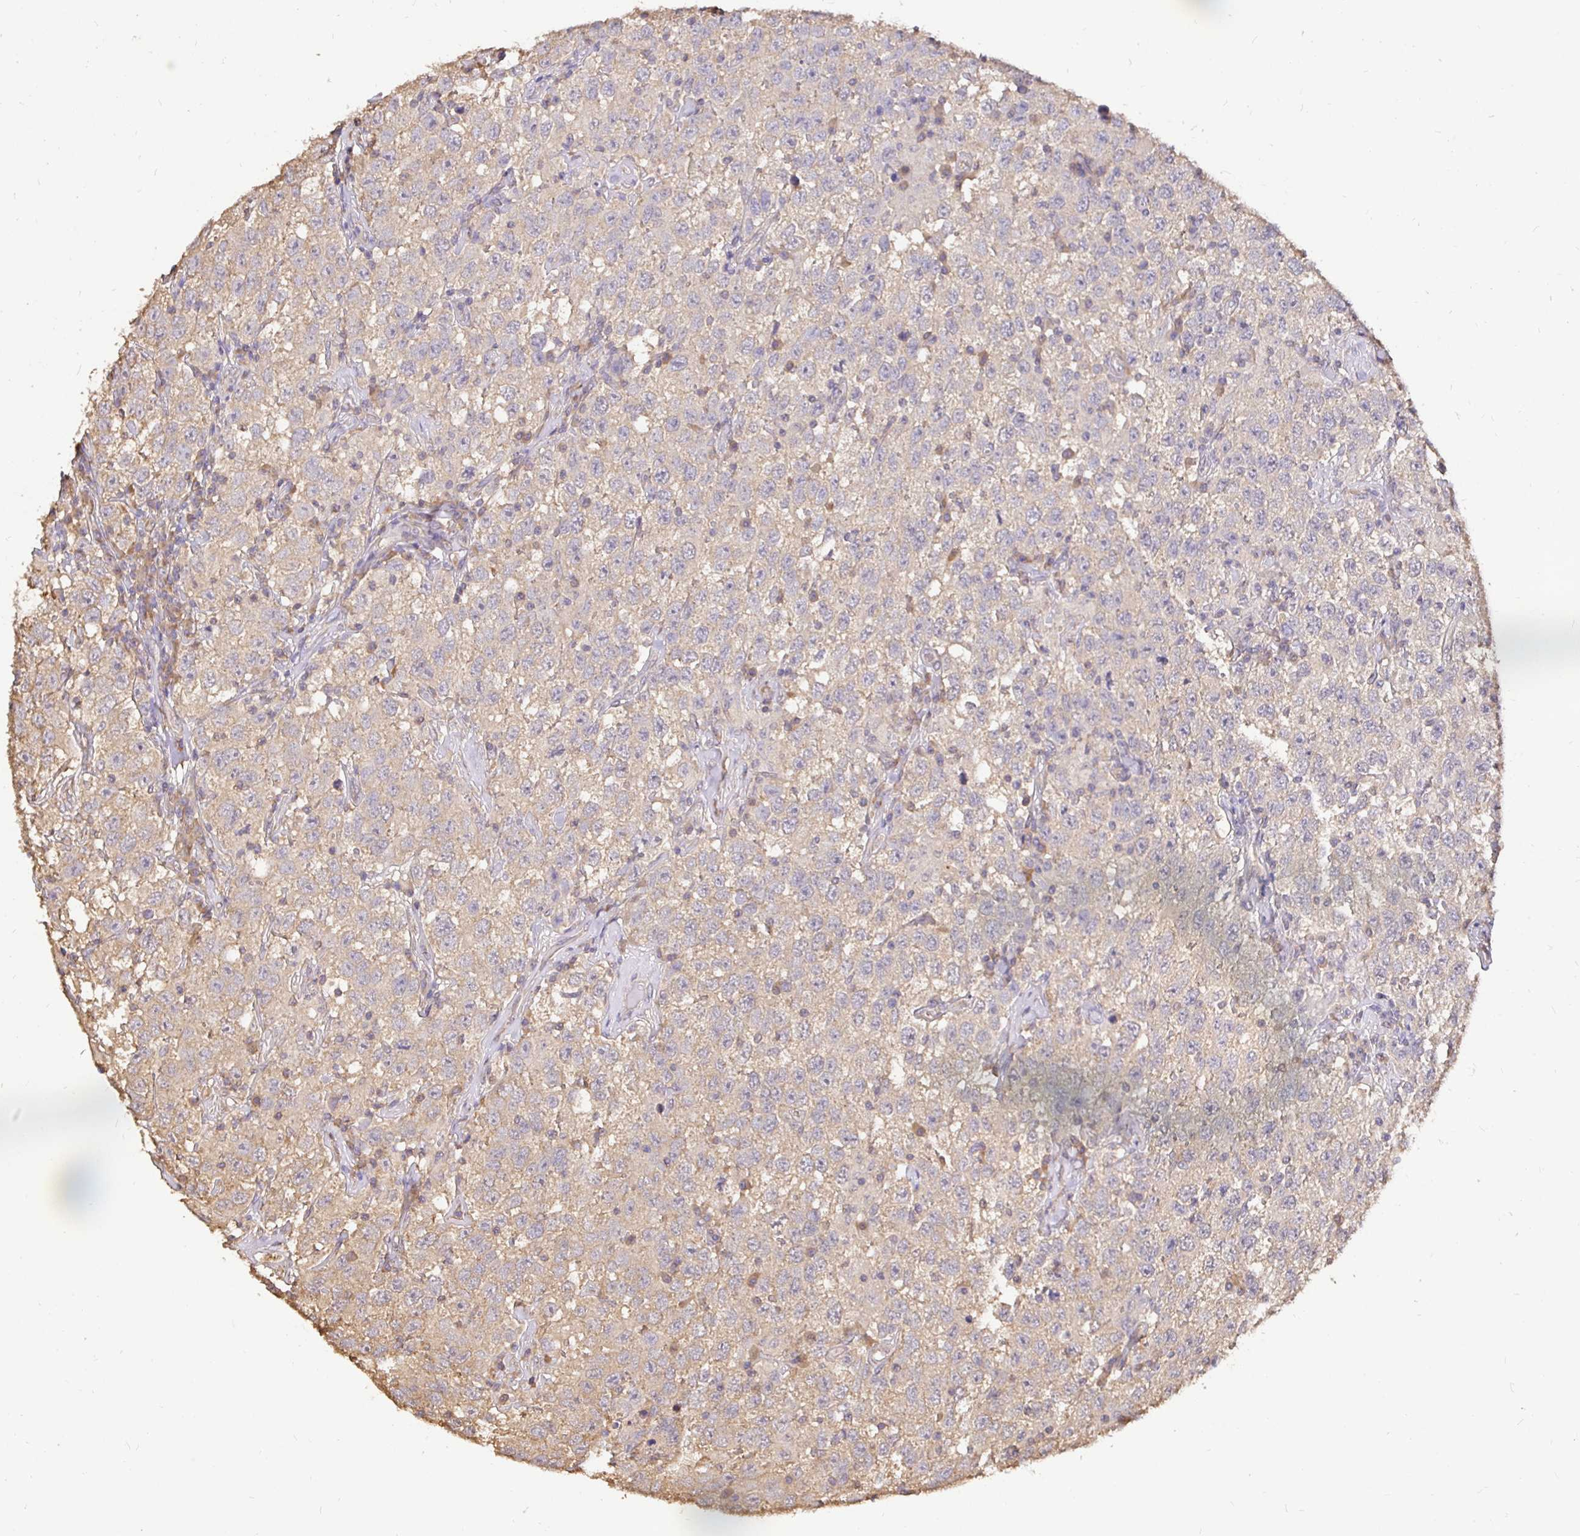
{"staining": {"intensity": "negative", "quantity": "none", "location": "none"}, "tissue": "testis cancer", "cell_type": "Tumor cells", "image_type": "cancer", "snomed": [{"axis": "morphology", "description": "Seminoma, NOS"}, {"axis": "topography", "description": "Testis"}], "caption": "High power microscopy histopathology image of an IHC image of testis cancer (seminoma), revealing no significant staining in tumor cells.", "gene": "MAPK8IP3", "patient": {"sex": "male", "age": 41}}